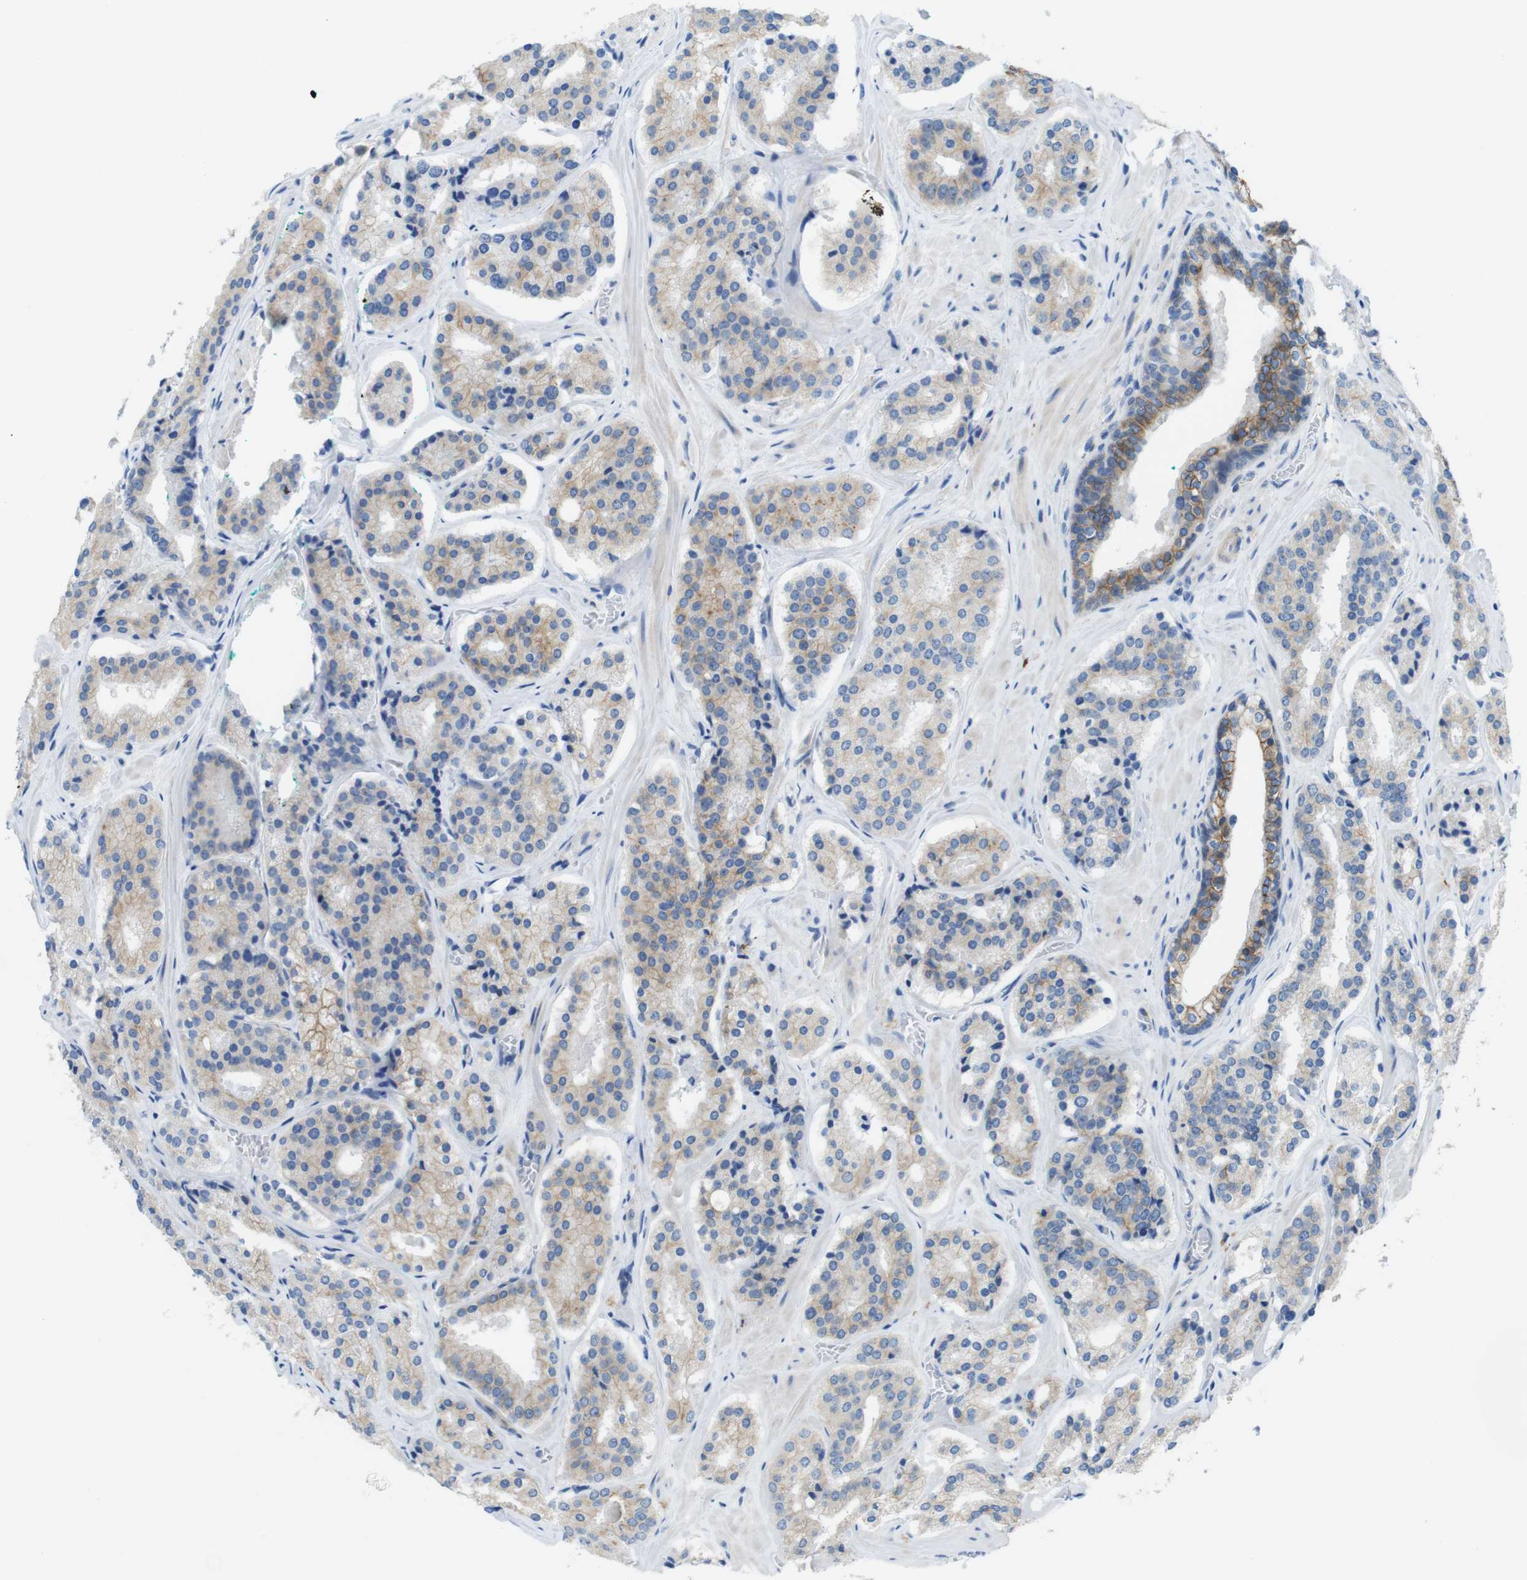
{"staining": {"intensity": "weak", "quantity": "25%-75%", "location": "cytoplasmic/membranous"}, "tissue": "prostate cancer", "cell_type": "Tumor cells", "image_type": "cancer", "snomed": [{"axis": "morphology", "description": "Adenocarcinoma, High grade"}, {"axis": "topography", "description": "Prostate"}], "caption": "Immunohistochemical staining of human prostate cancer (high-grade adenocarcinoma) demonstrates low levels of weak cytoplasmic/membranous protein expression in approximately 25%-75% of tumor cells.", "gene": "CLMN", "patient": {"sex": "male", "age": 60}}